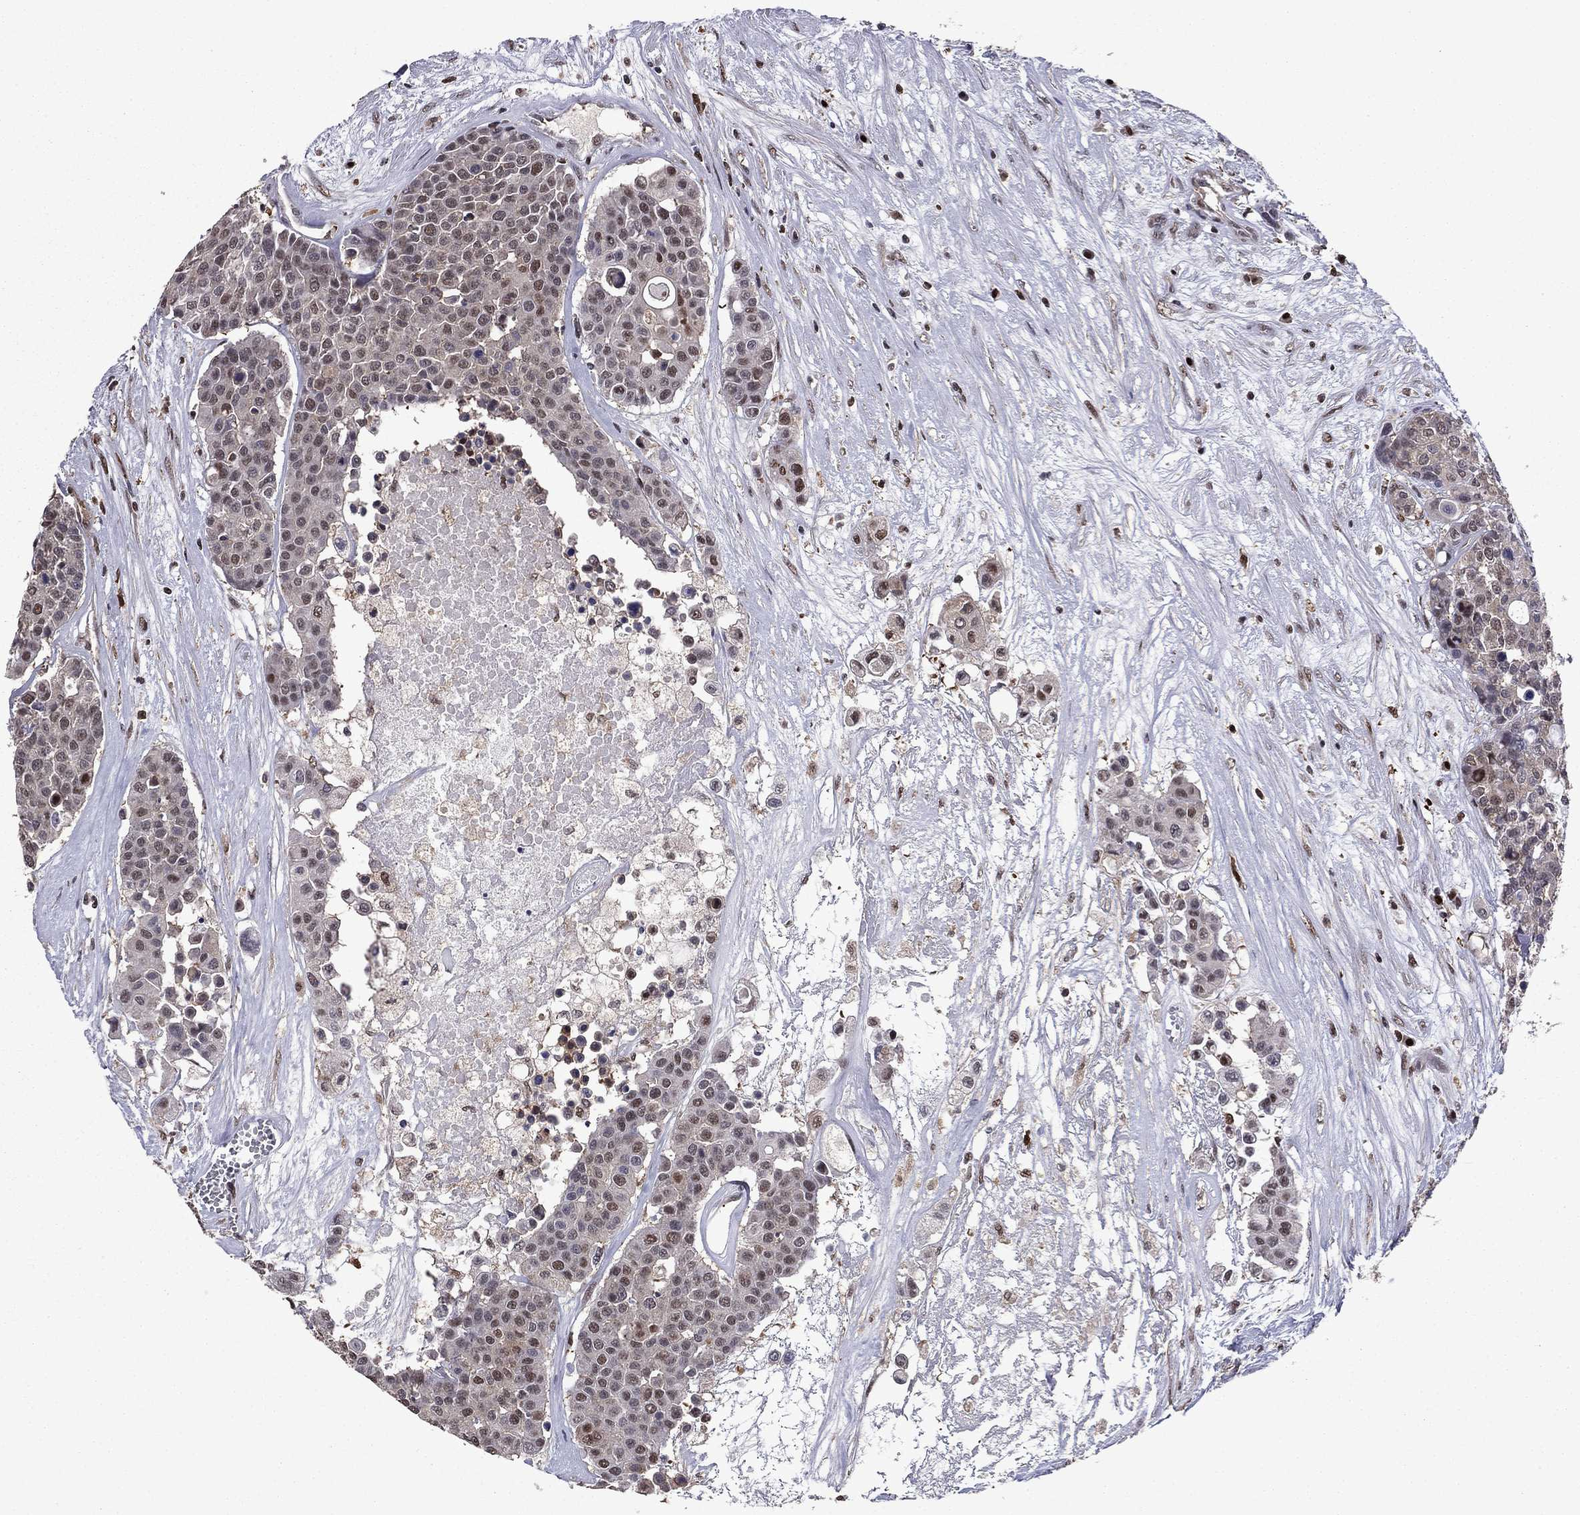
{"staining": {"intensity": "weak", "quantity": "25%-75%", "location": "cytoplasmic/membranous,nuclear"}, "tissue": "carcinoid", "cell_type": "Tumor cells", "image_type": "cancer", "snomed": [{"axis": "morphology", "description": "Carcinoid, malignant, NOS"}, {"axis": "topography", "description": "Colon"}], "caption": "Weak cytoplasmic/membranous and nuclear protein expression is appreciated in about 25%-75% of tumor cells in malignant carcinoid.", "gene": "APPBP2", "patient": {"sex": "male", "age": 81}}